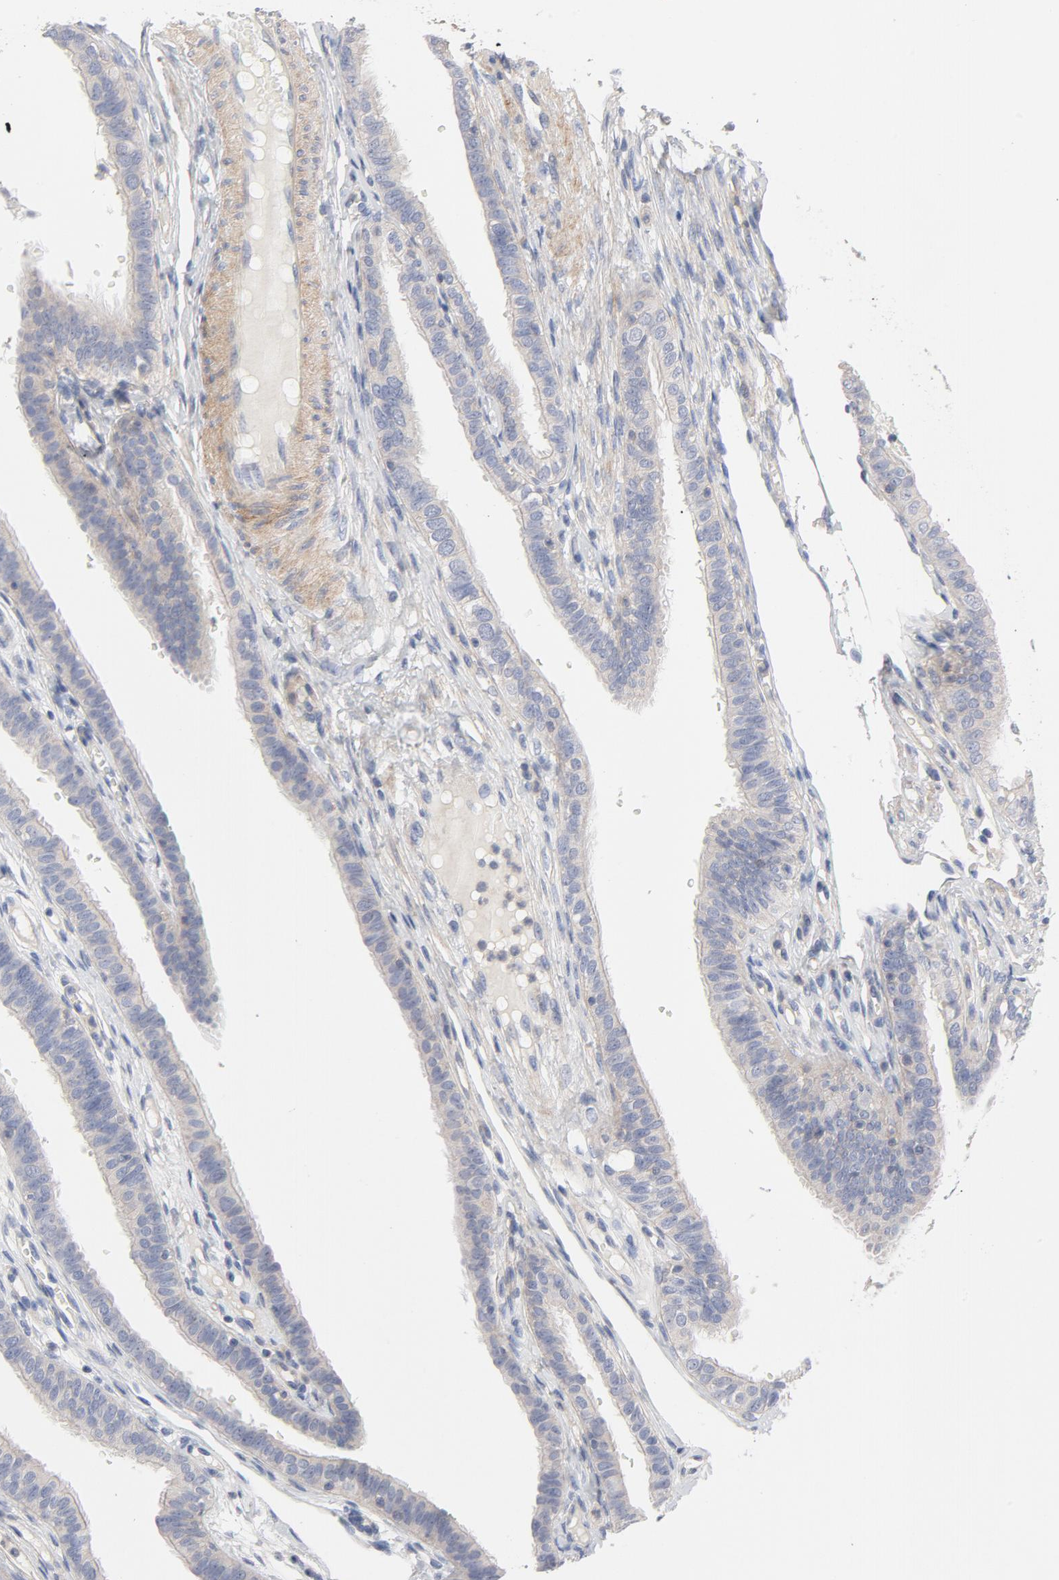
{"staining": {"intensity": "weak", "quantity": ">75%", "location": "cytoplasmic/membranous"}, "tissue": "fallopian tube", "cell_type": "Glandular cells", "image_type": "normal", "snomed": [{"axis": "morphology", "description": "Normal tissue, NOS"}, {"axis": "morphology", "description": "Dermoid, NOS"}, {"axis": "topography", "description": "Fallopian tube"}], "caption": "High-power microscopy captured an immunohistochemistry image of unremarkable fallopian tube, revealing weak cytoplasmic/membranous positivity in about >75% of glandular cells. (Stains: DAB (3,3'-diaminobenzidine) in brown, nuclei in blue, Microscopy: brightfield microscopy at high magnification).", "gene": "ROCK1", "patient": {"sex": "female", "age": 33}}